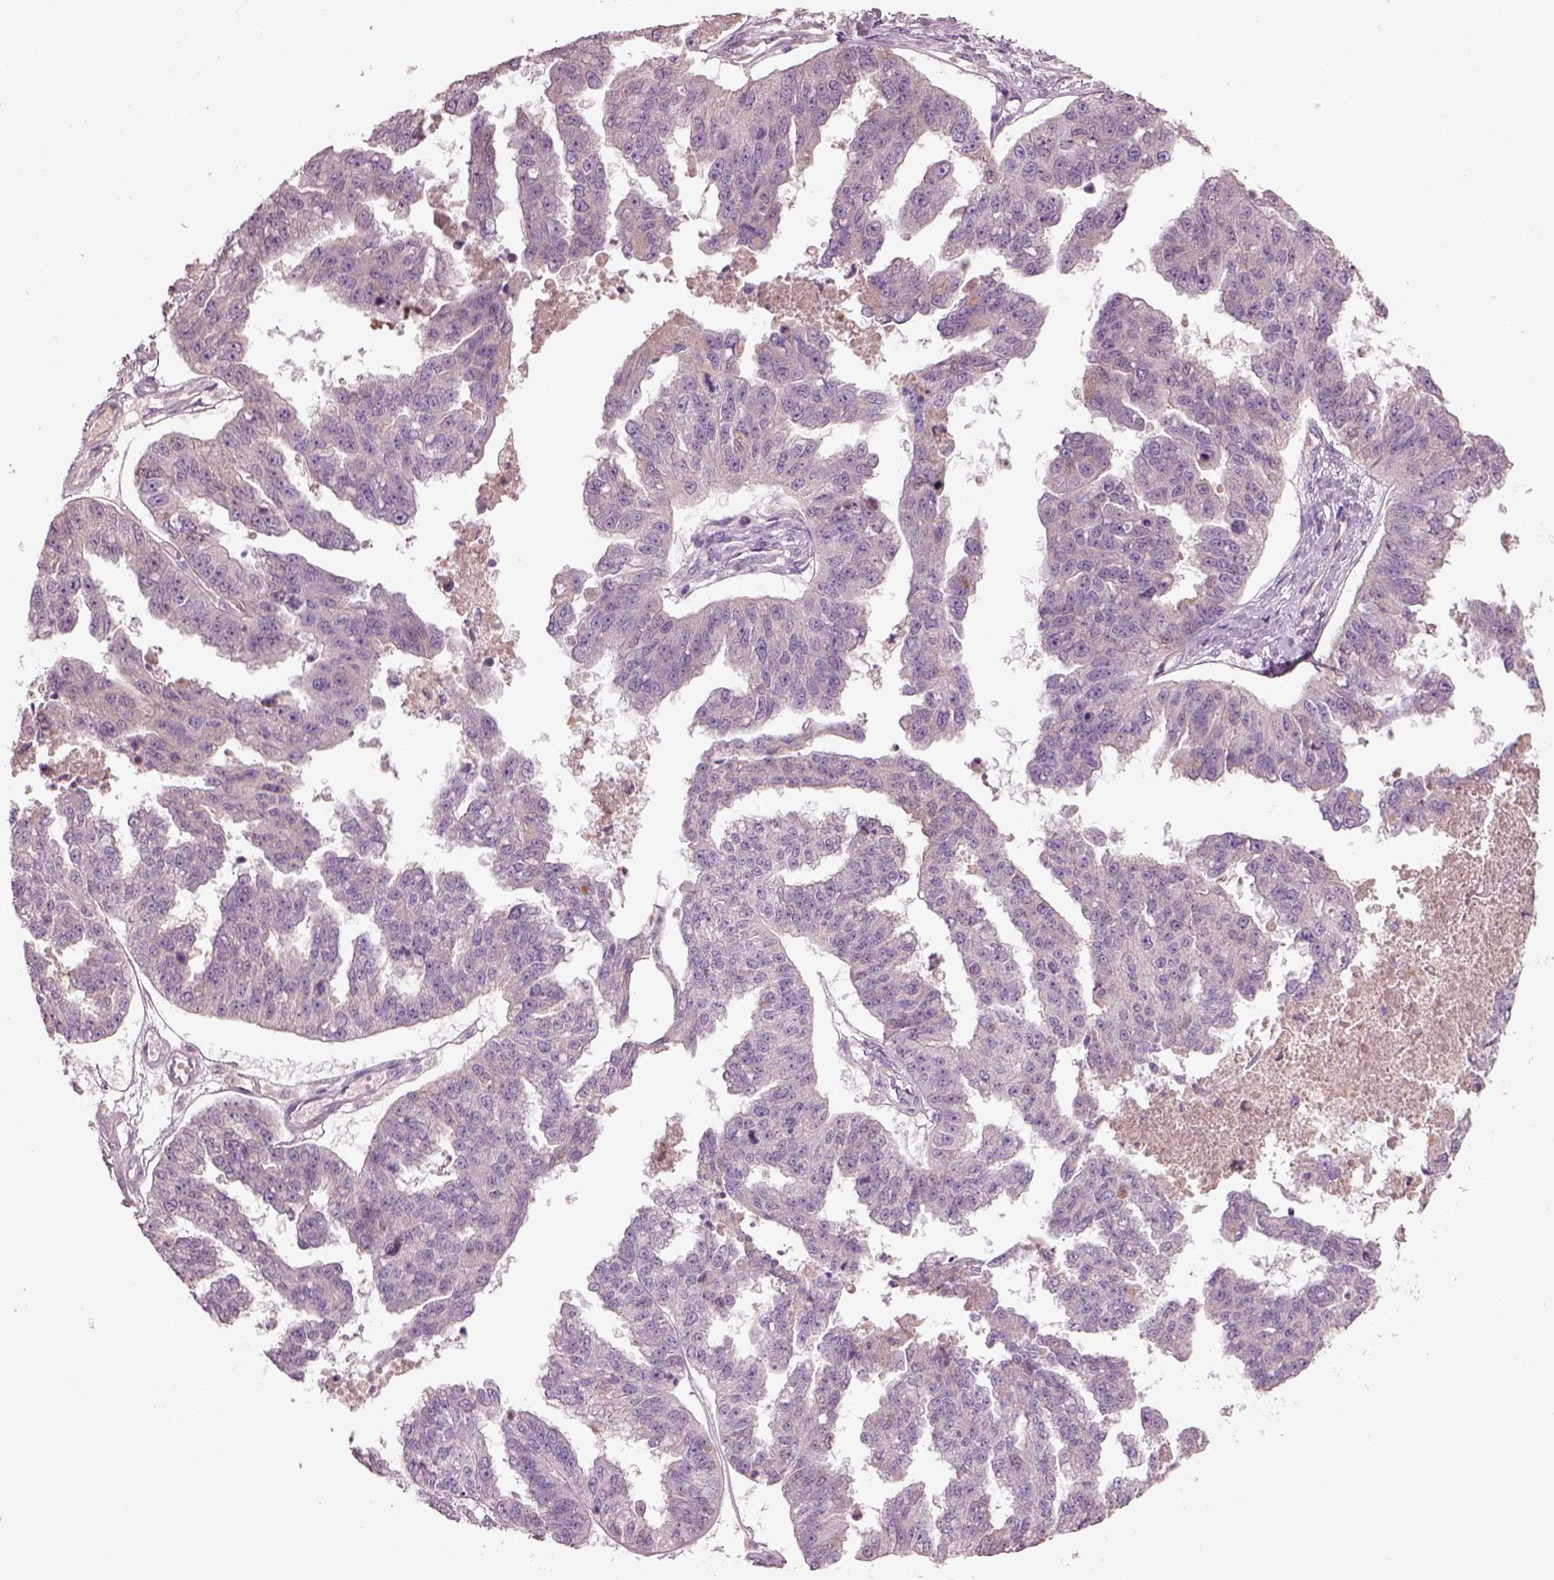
{"staining": {"intensity": "negative", "quantity": "none", "location": "none"}, "tissue": "ovarian cancer", "cell_type": "Tumor cells", "image_type": "cancer", "snomed": [{"axis": "morphology", "description": "Cystadenocarcinoma, serous, NOS"}, {"axis": "topography", "description": "Ovary"}], "caption": "There is no significant positivity in tumor cells of serous cystadenocarcinoma (ovarian).", "gene": "DUOXA2", "patient": {"sex": "female", "age": 58}}